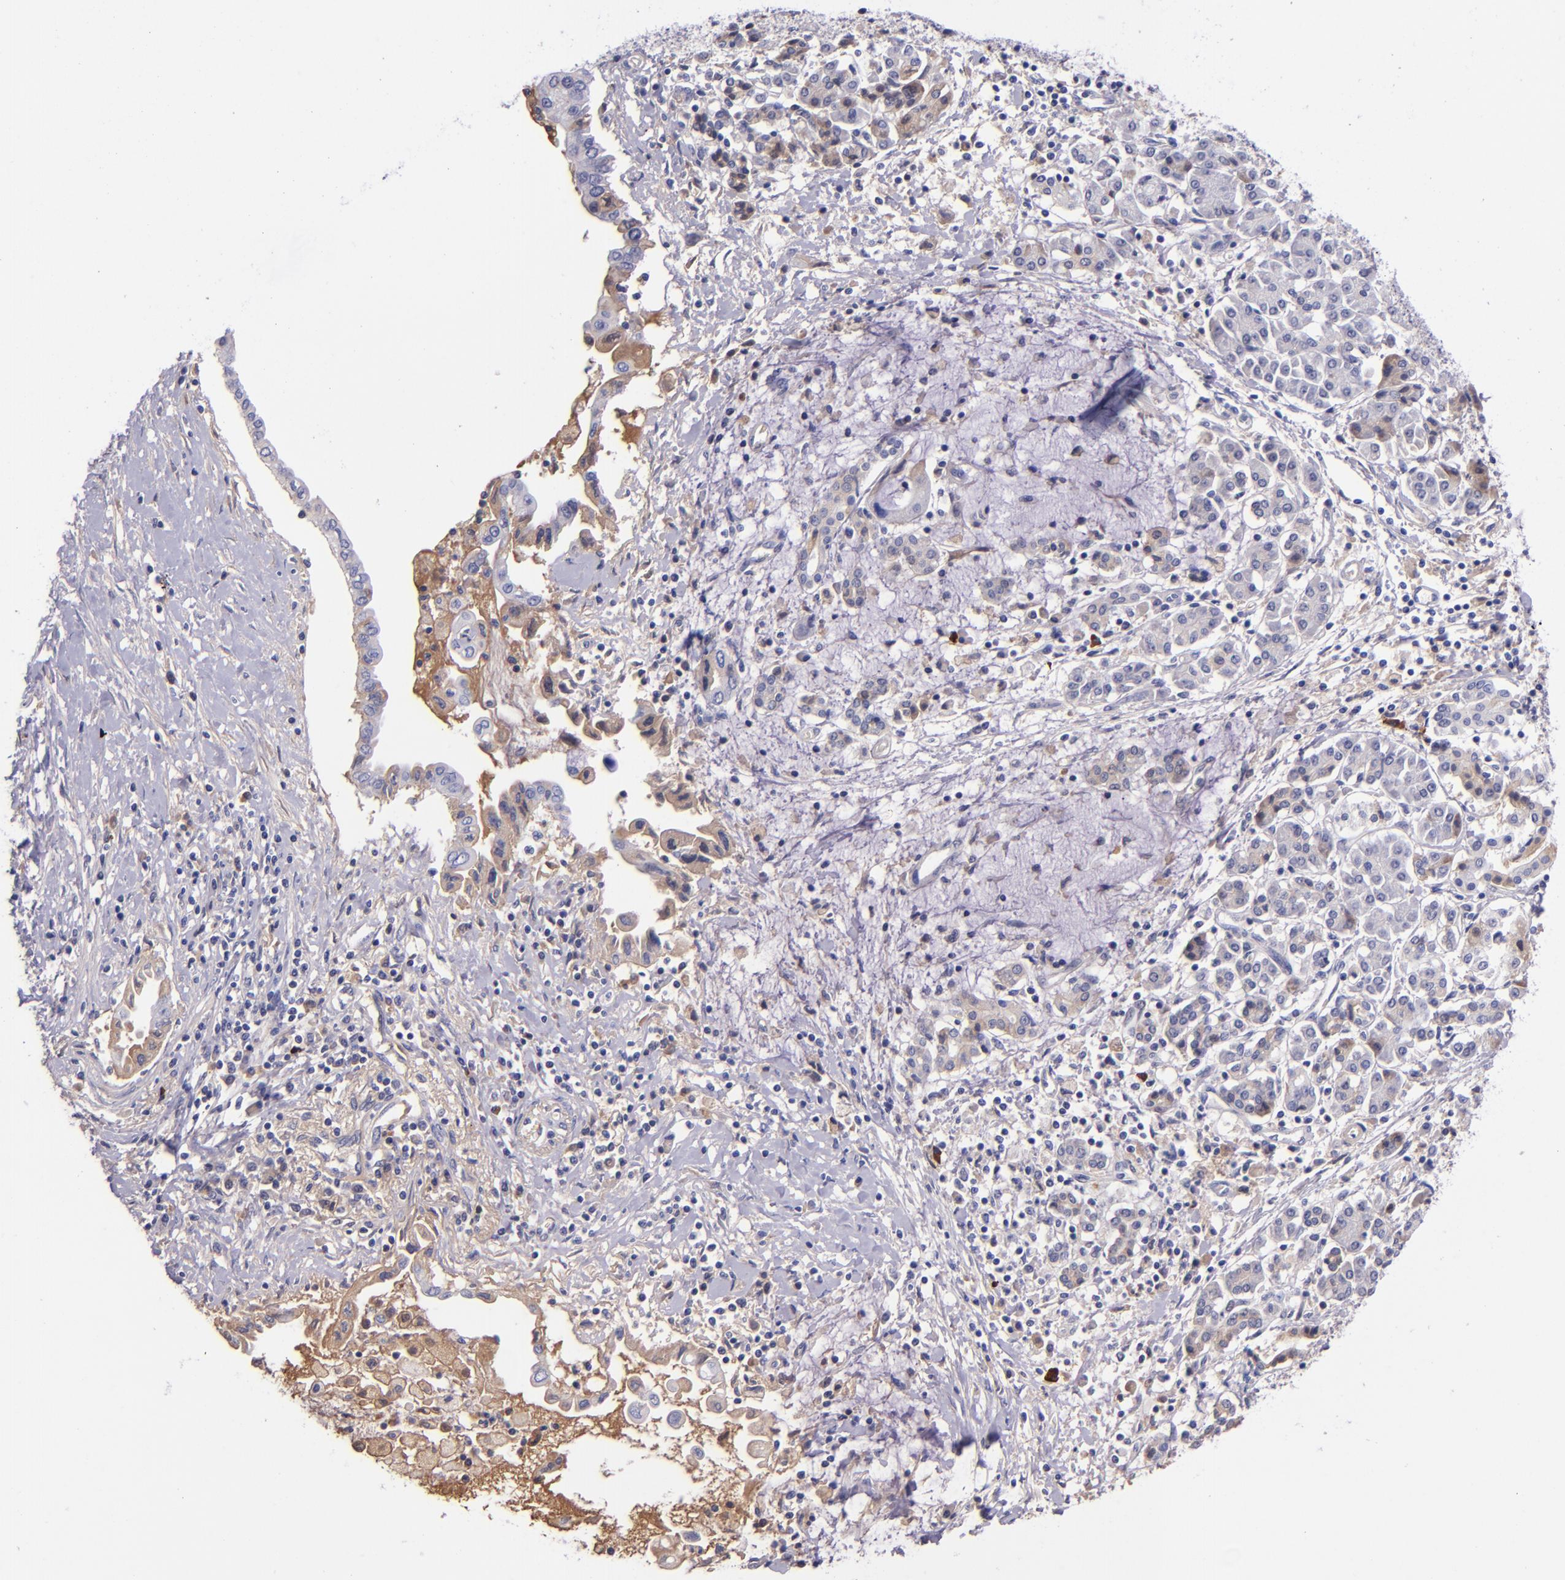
{"staining": {"intensity": "negative", "quantity": "none", "location": "none"}, "tissue": "pancreatic cancer", "cell_type": "Tumor cells", "image_type": "cancer", "snomed": [{"axis": "morphology", "description": "Adenocarcinoma, NOS"}, {"axis": "topography", "description": "Pancreas"}], "caption": "An immunohistochemistry histopathology image of pancreatic adenocarcinoma is shown. There is no staining in tumor cells of pancreatic adenocarcinoma.", "gene": "KNG1", "patient": {"sex": "female", "age": 57}}